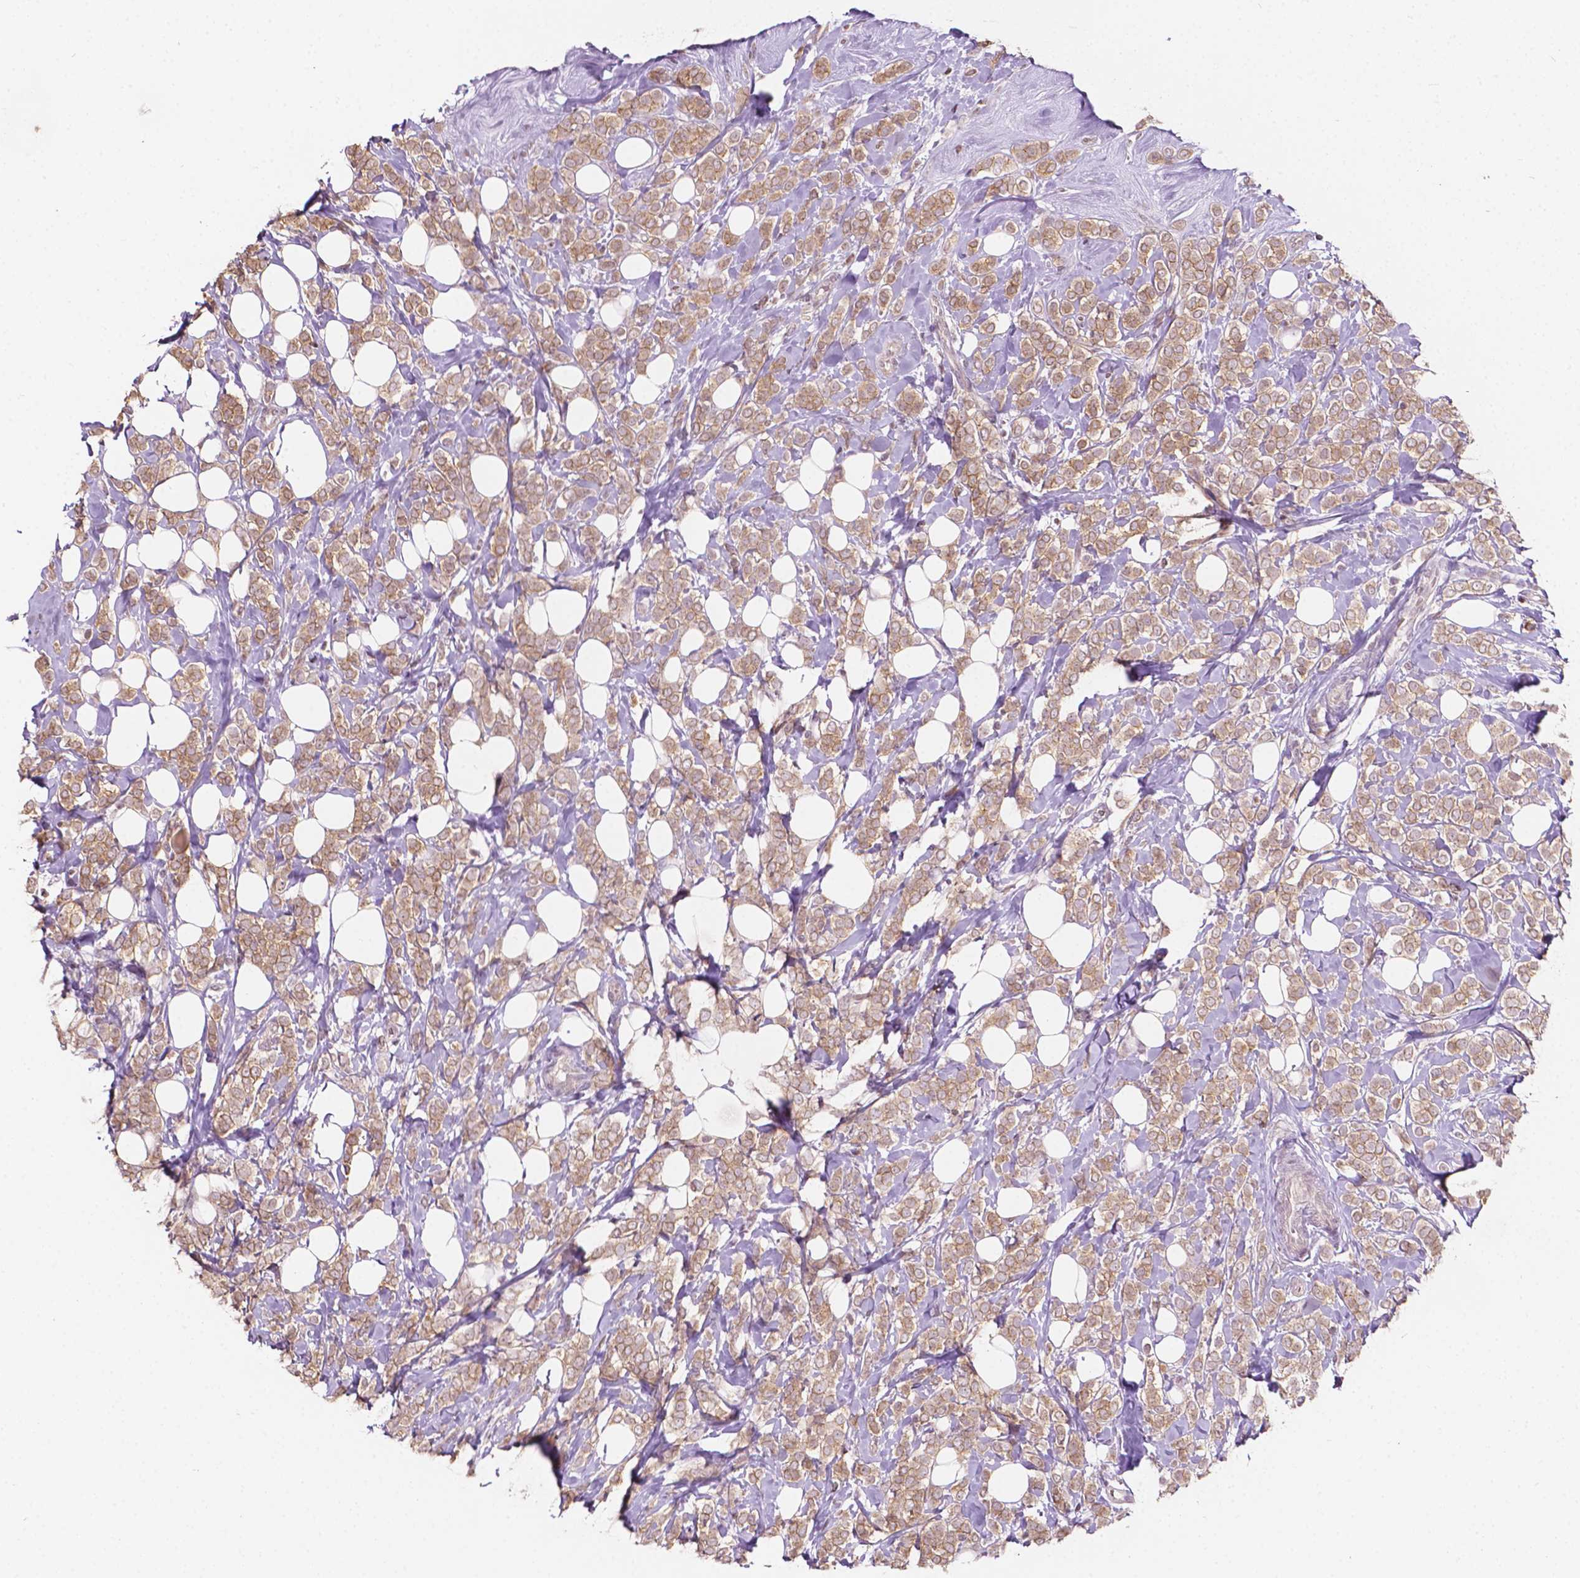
{"staining": {"intensity": "weak", "quantity": ">75%", "location": "cytoplasmic/membranous"}, "tissue": "breast cancer", "cell_type": "Tumor cells", "image_type": "cancer", "snomed": [{"axis": "morphology", "description": "Lobular carcinoma"}, {"axis": "topography", "description": "Breast"}], "caption": "Tumor cells show low levels of weak cytoplasmic/membranous positivity in about >75% of cells in human breast cancer.", "gene": "NOS1AP", "patient": {"sex": "female", "age": 49}}